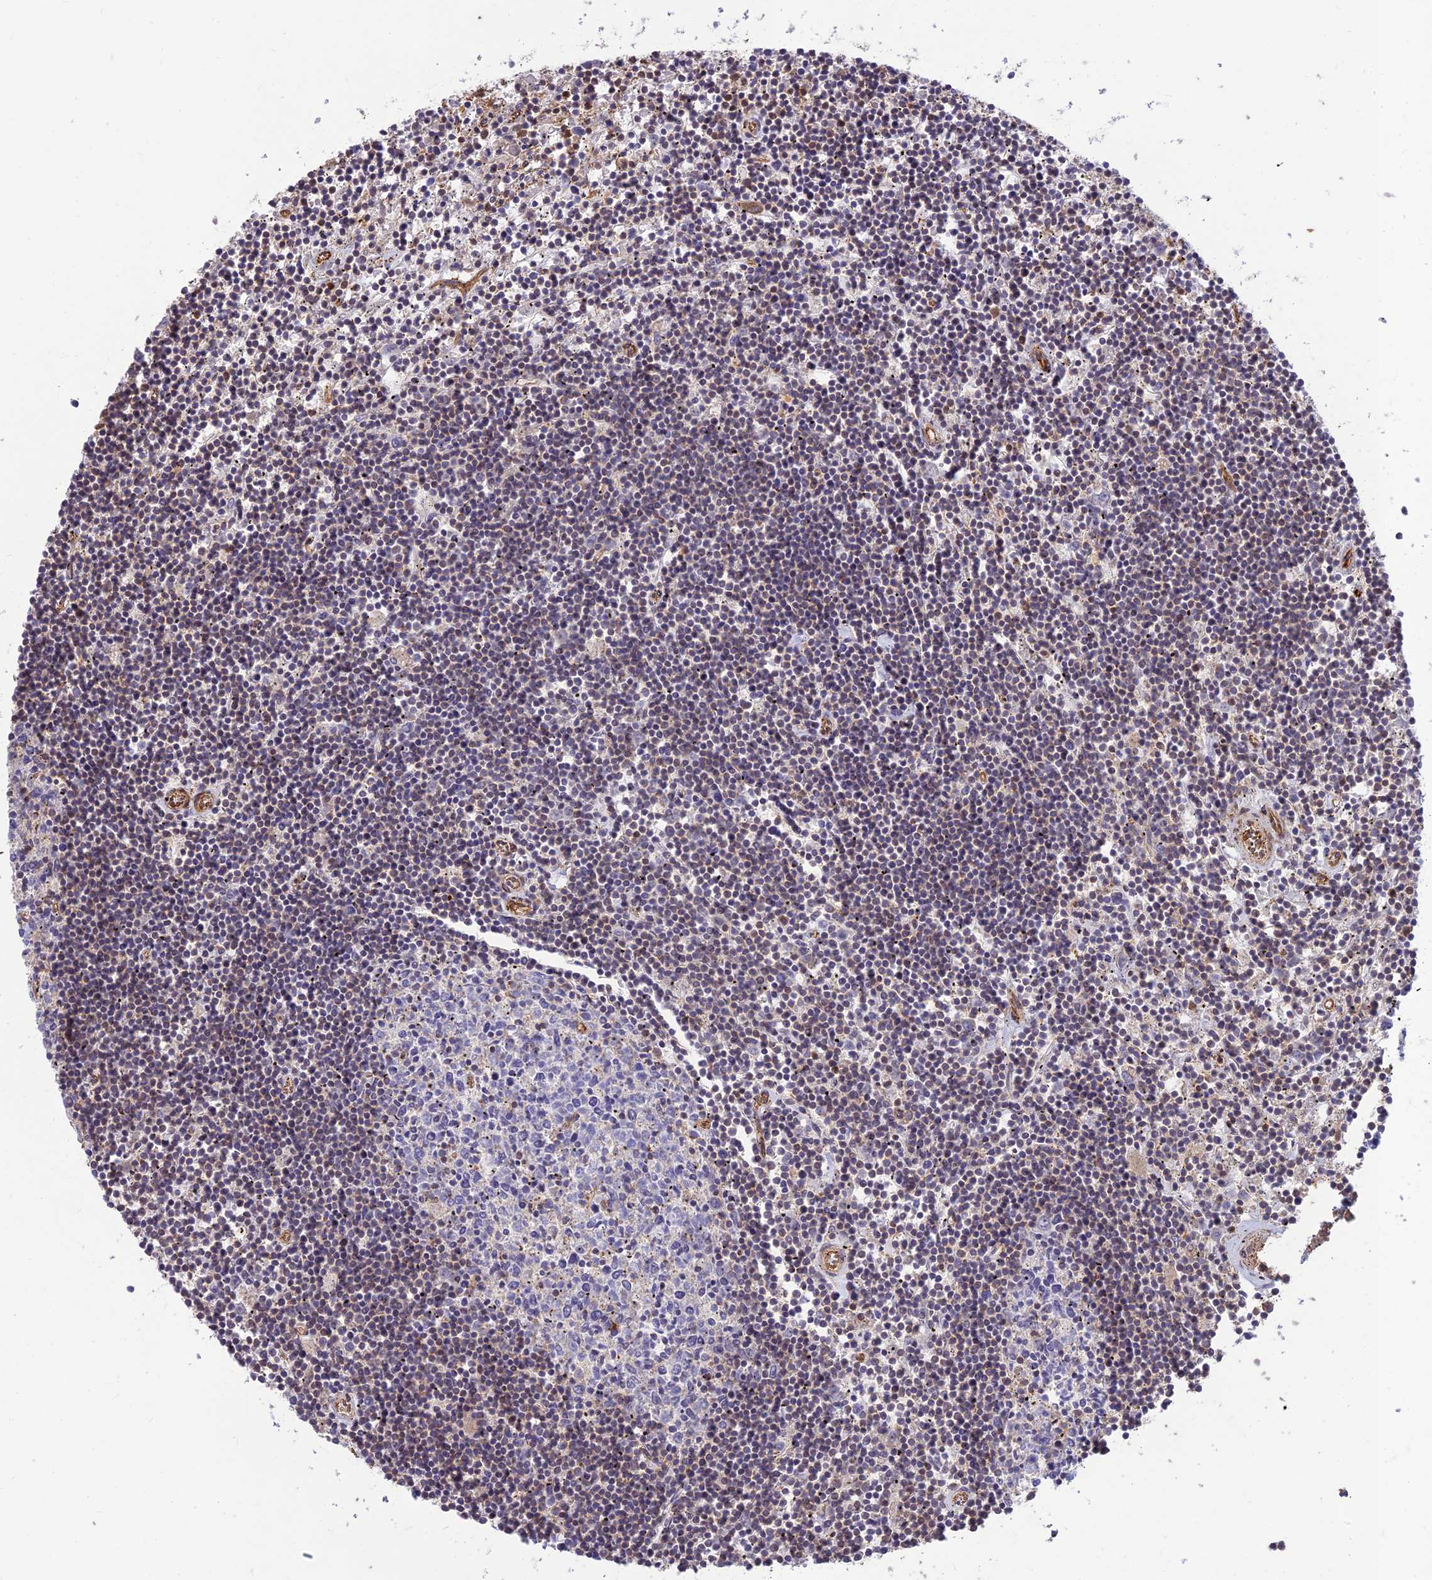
{"staining": {"intensity": "negative", "quantity": "none", "location": "none"}, "tissue": "lymphoma", "cell_type": "Tumor cells", "image_type": "cancer", "snomed": [{"axis": "morphology", "description": "Malignant lymphoma, non-Hodgkin's type, Low grade"}, {"axis": "topography", "description": "Spleen"}], "caption": "Immunohistochemical staining of lymphoma exhibits no significant positivity in tumor cells.", "gene": "HPSE2", "patient": {"sex": "male", "age": 76}}